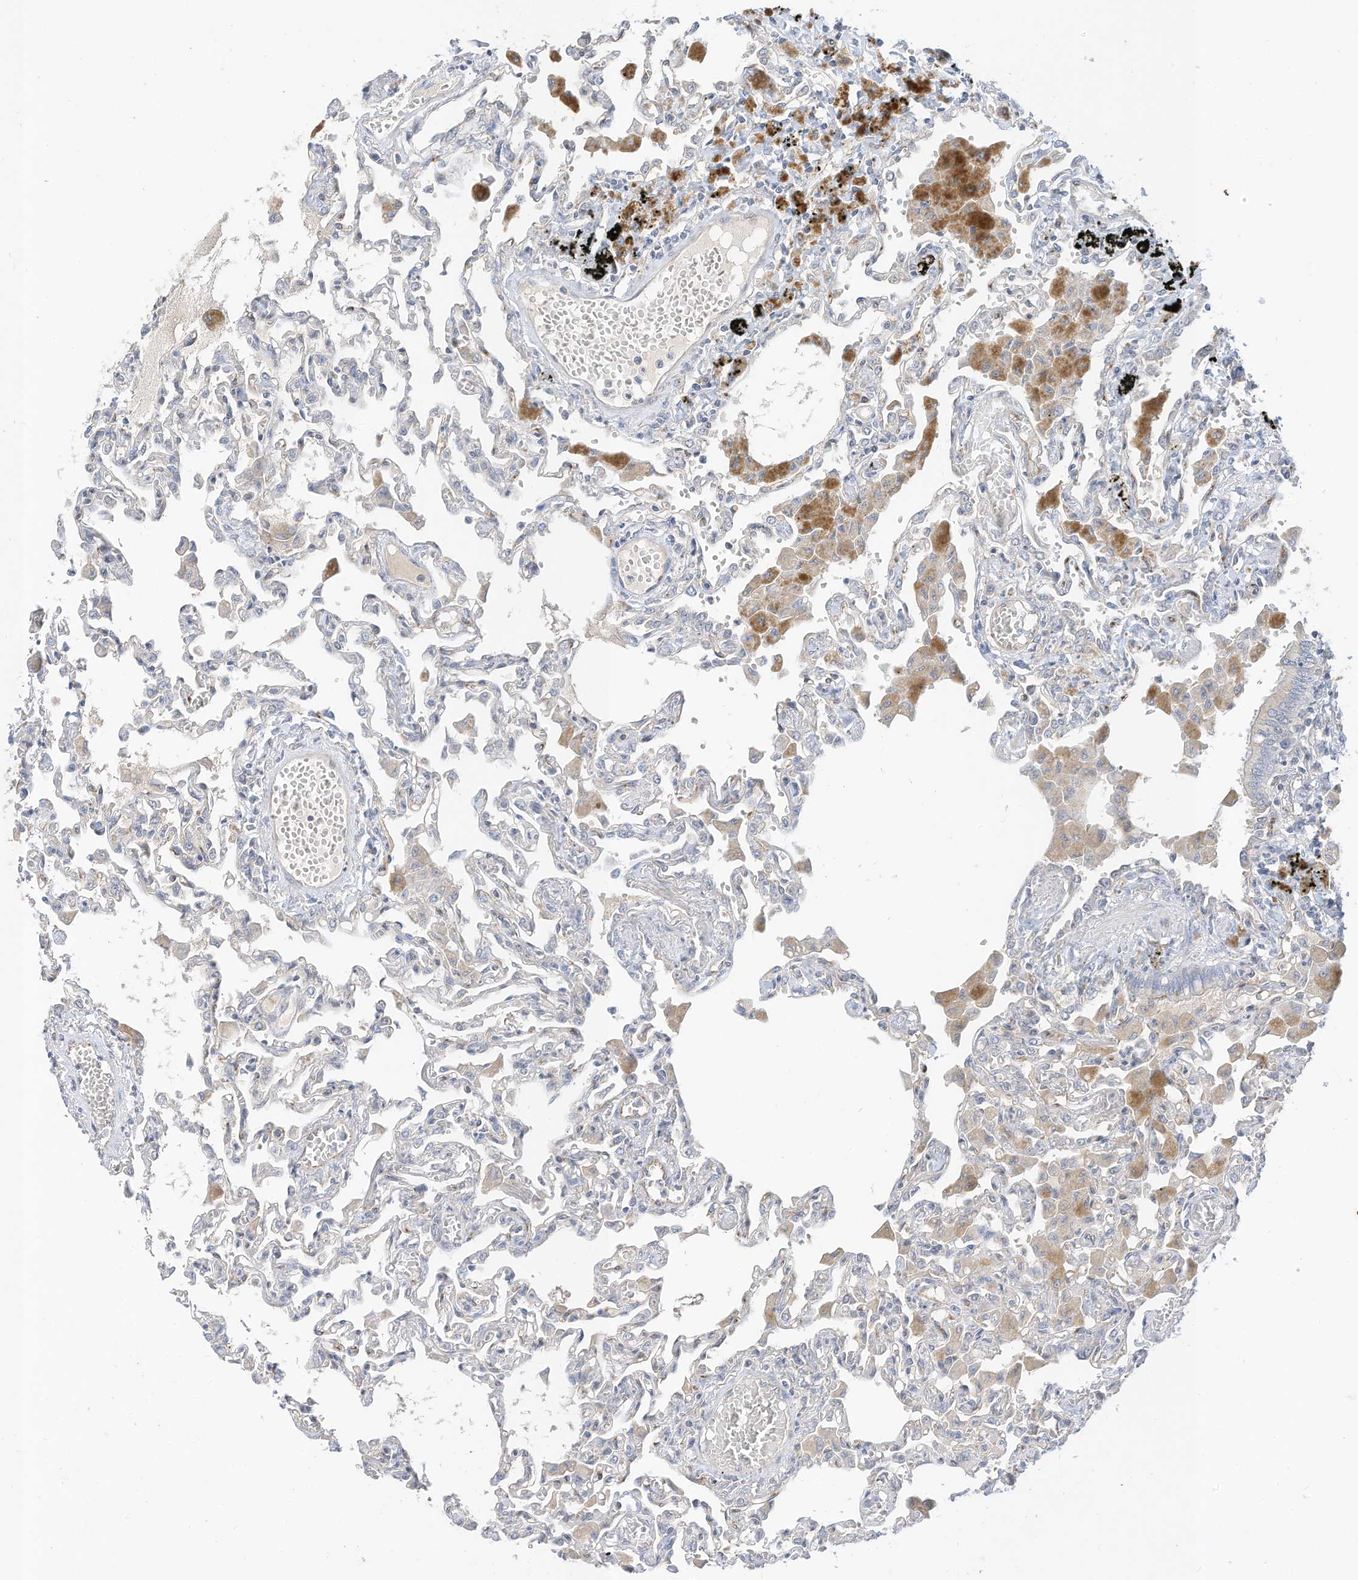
{"staining": {"intensity": "negative", "quantity": "none", "location": "none"}, "tissue": "lung", "cell_type": "Alveolar cells", "image_type": "normal", "snomed": [{"axis": "morphology", "description": "Normal tissue, NOS"}, {"axis": "topography", "description": "Bronchus"}, {"axis": "topography", "description": "Lung"}], "caption": "A high-resolution photomicrograph shows IHC staining of unremarkable lung, which reveals no significant positivity in alveolar cells.", "gene": "RASA2", "patient": {"sex": "female", "age": 49}}